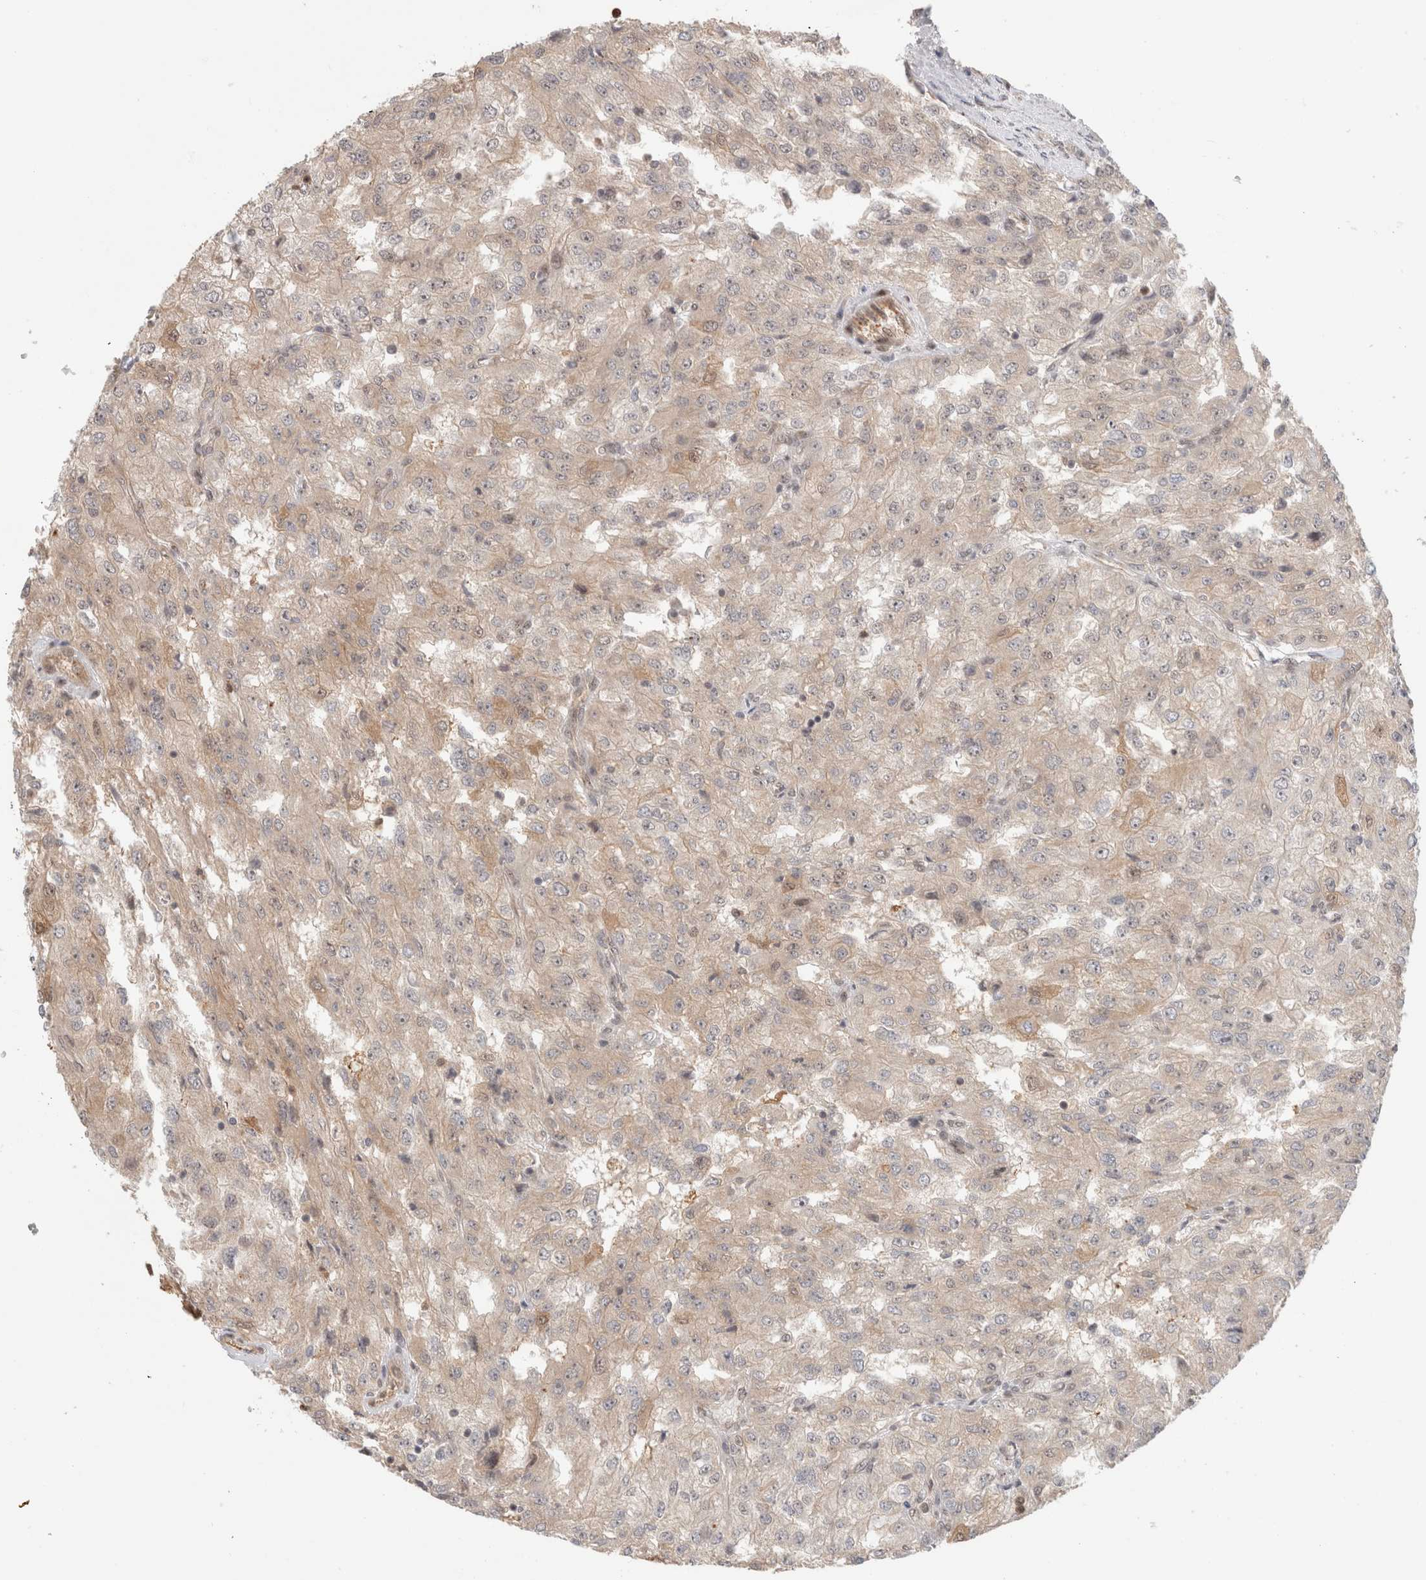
{"staining": {"intensity": "weak", "quantity": "<25%", "location": "cytoplasmic/membranous"}, "tissue": "renal cancer", "cell_type": "Tumor cells", "image_type": "cancer", "snomed": [{"axis": "morphology", "description": "Adenocarcinoma, NOS"}, {"axis": "topography", "description": "Kidney"}], "caption": "Tumor cells show no significant positivity in renal adenocarcinoma.", "gene": "OTUD6B", "patient": {"sex": "female", "age": 54}}